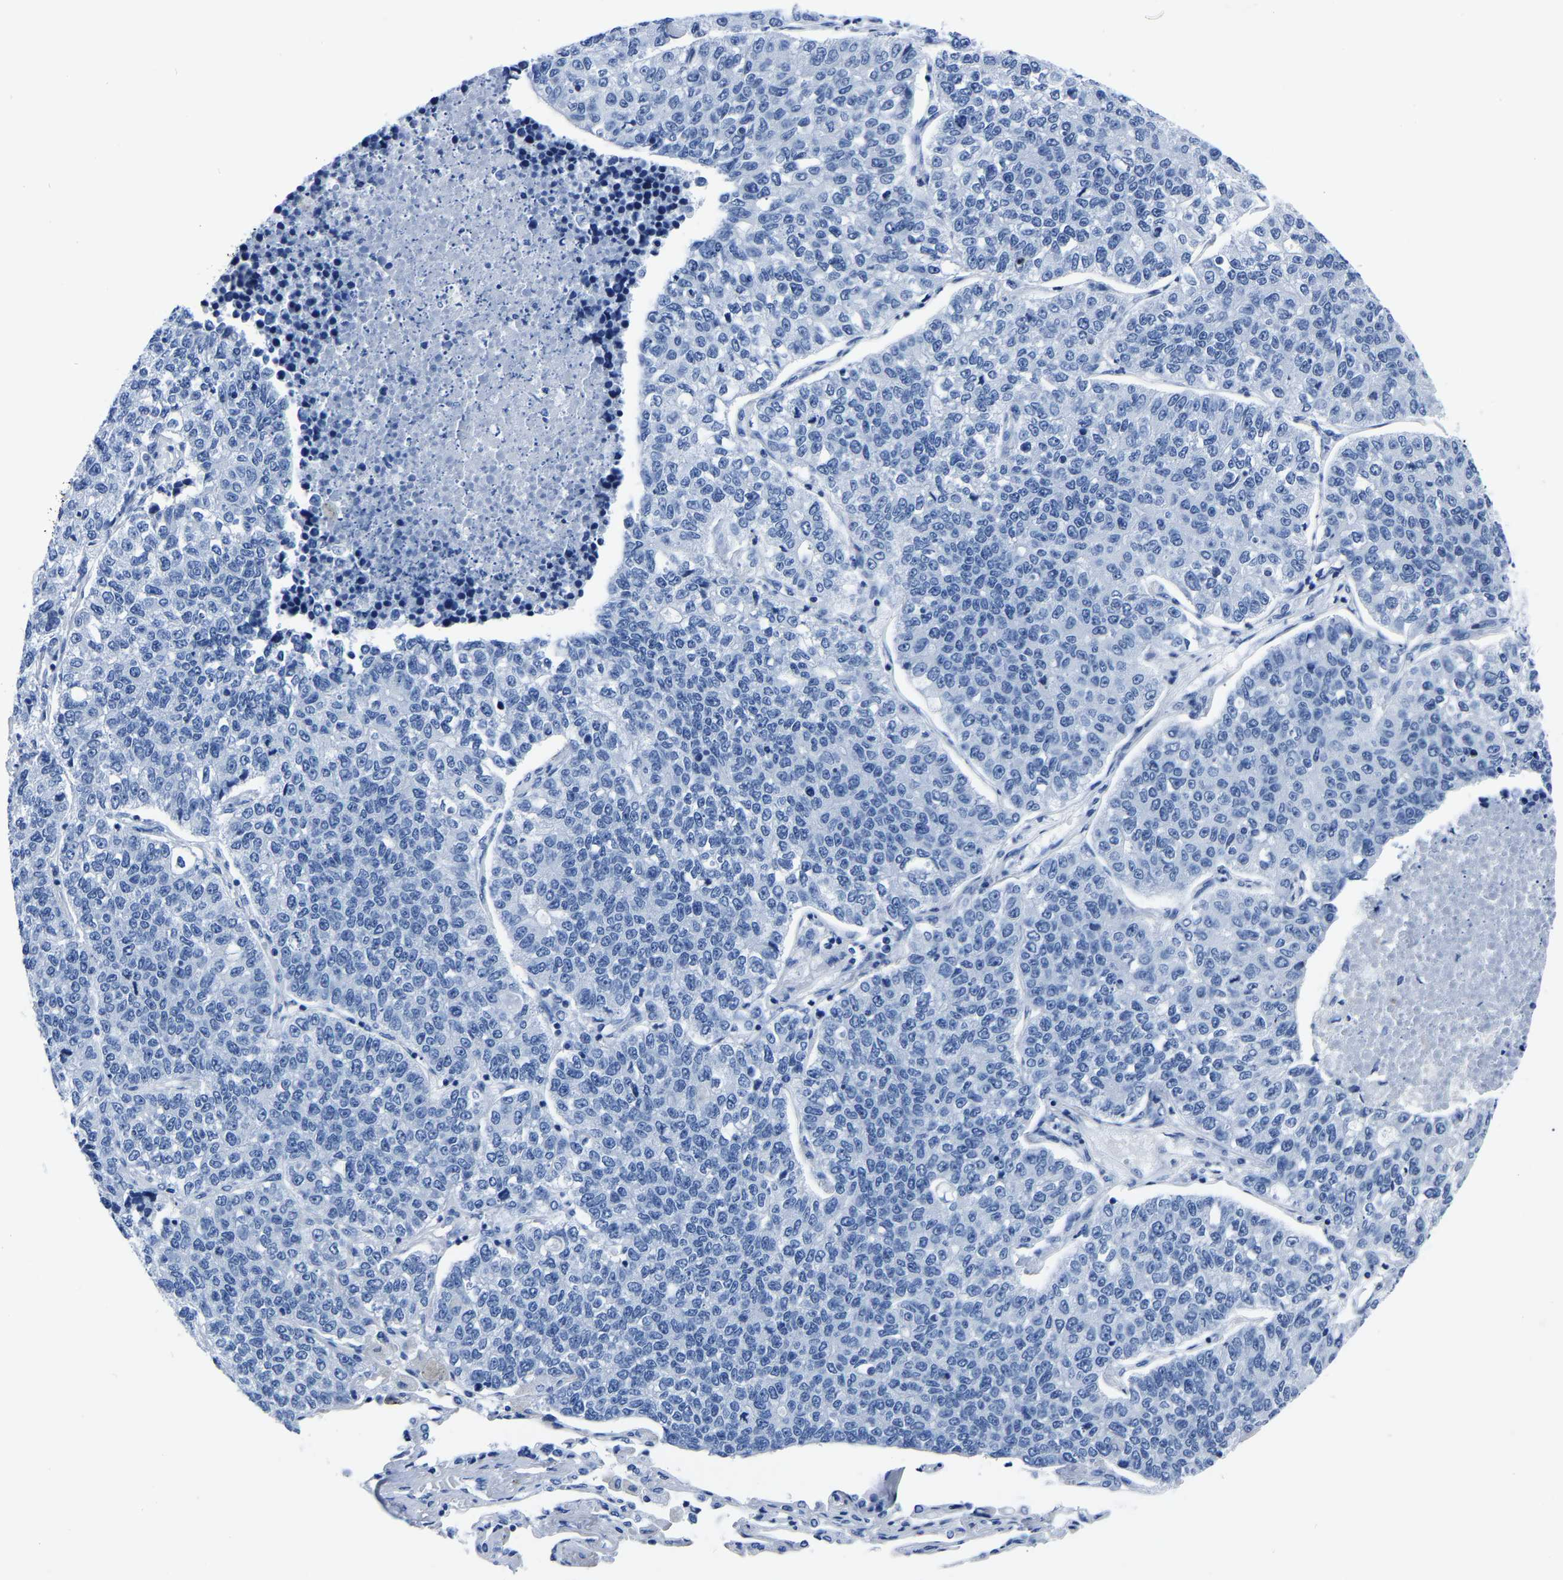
{"staining": {"intensity": "negative", "quantity": "none", "location": "none"}, "tissue": "lung cancer", "cell_type": "Tumor cells", "image_type": "cancer", "snomed": [{"axis": "morphology", "description": "Adenocarcinoma, NOS"}, {"axis": "topography", "description": "Lung"}], "caption": "High power microscopy image of an immunohistochemistry image of lung cancer, revealing no significant staining in tumor cells.", "gene": "IMPG2", "patient": {"sex": "male", "age": 49}}